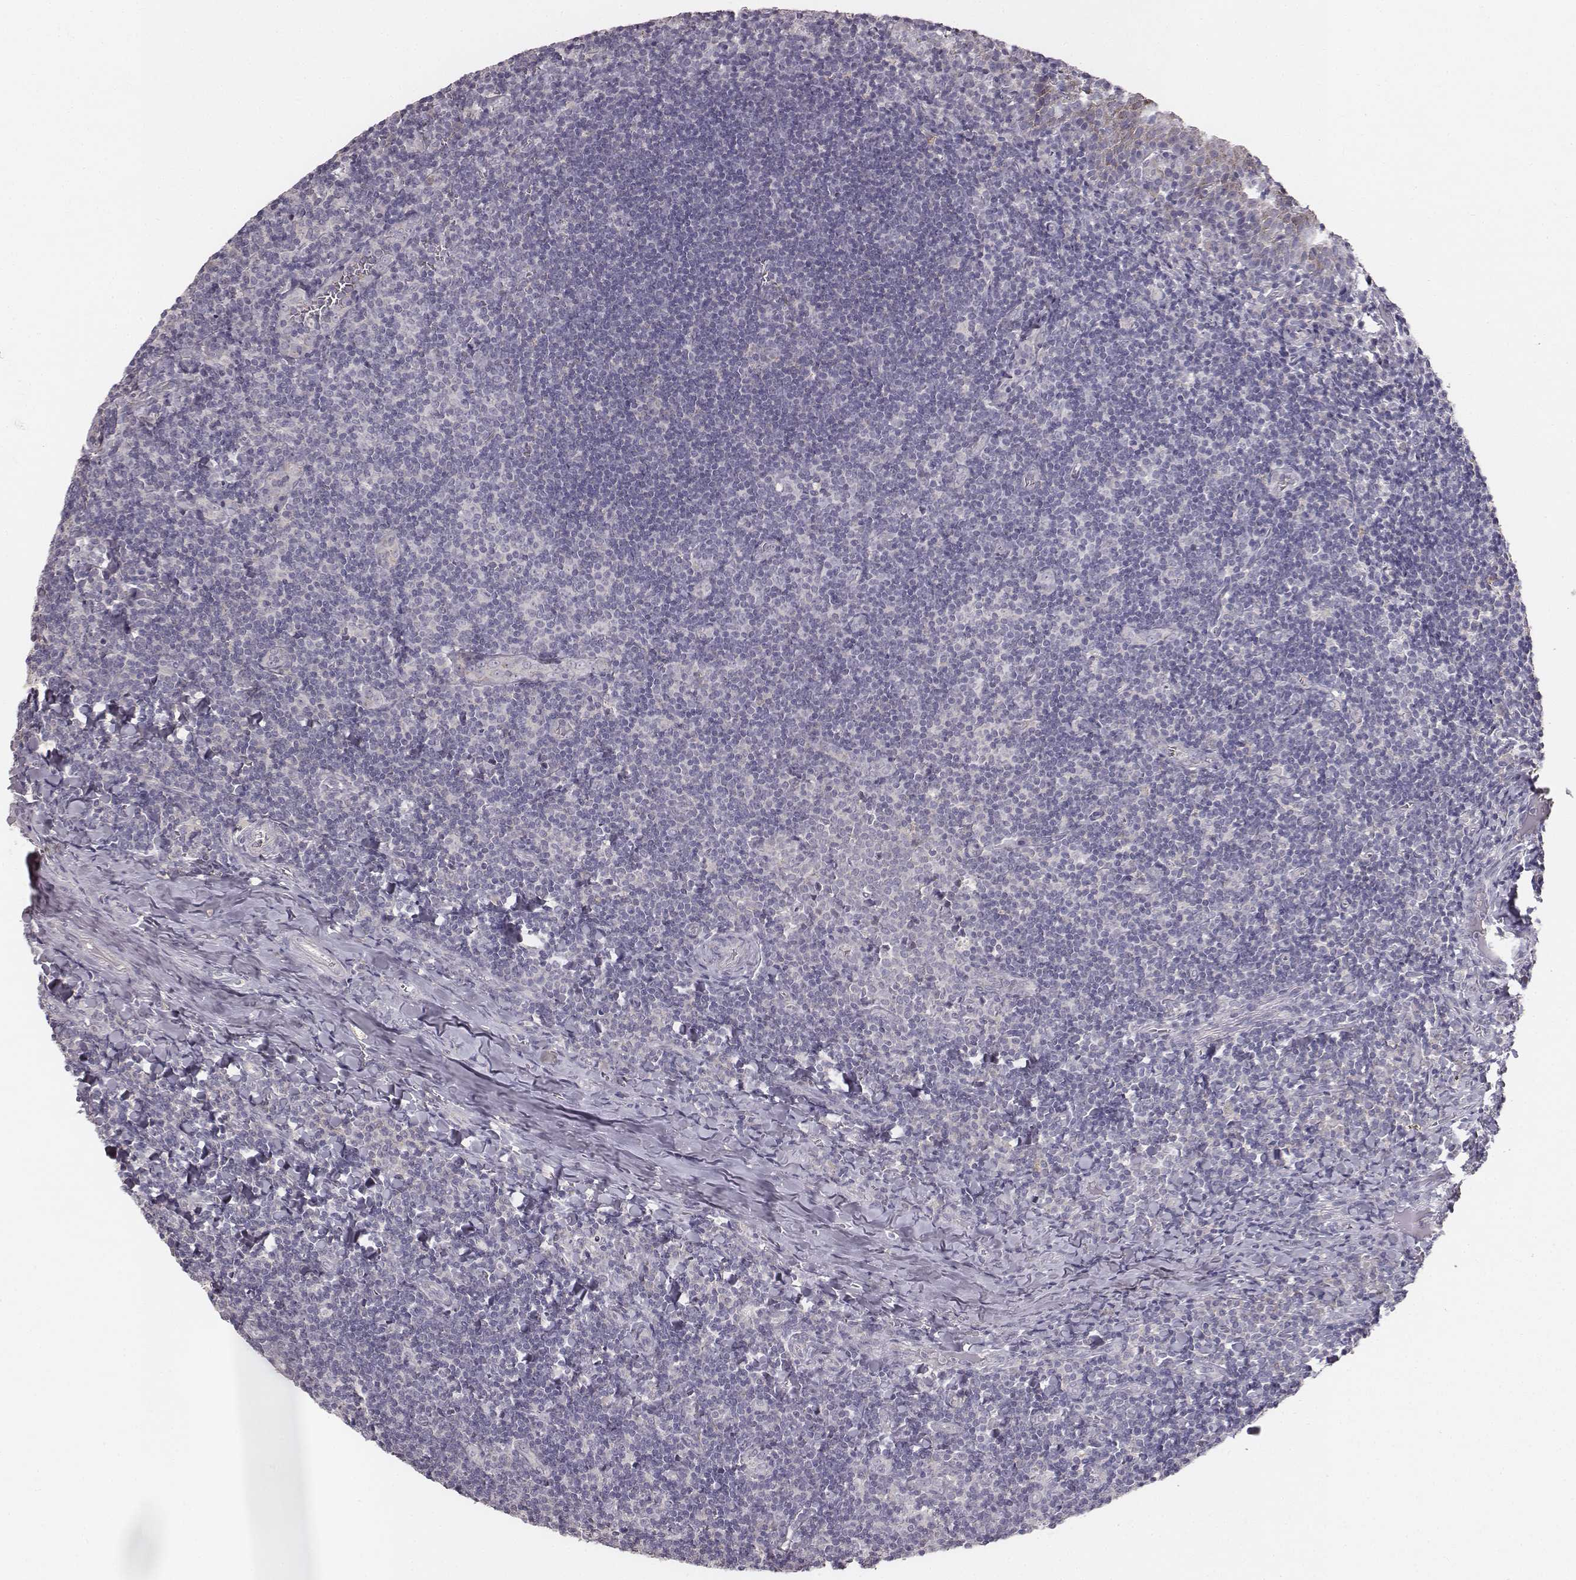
{"staining": {"intensity": "negative", "quantity": "none", "location": "none"}, "tissue": "tonsil", "cell_type": "Germinal center cells", "image_type": "normal", "snomed": [{"axis": "morphology", "description": "Normal tissue, NOS"}, {"axis": "morphology", "description": "Inflammation, NOS"}, {"axis": "topography", "description": "Tonsil"}], "caption": "DAB immunohistochemical staining of benign human tonsil shows no significant expression in germinal center cells. (DAB IHC, high magnification).", "gene": "ABCD3", "patient": {"sex": "female", "age": 31}}